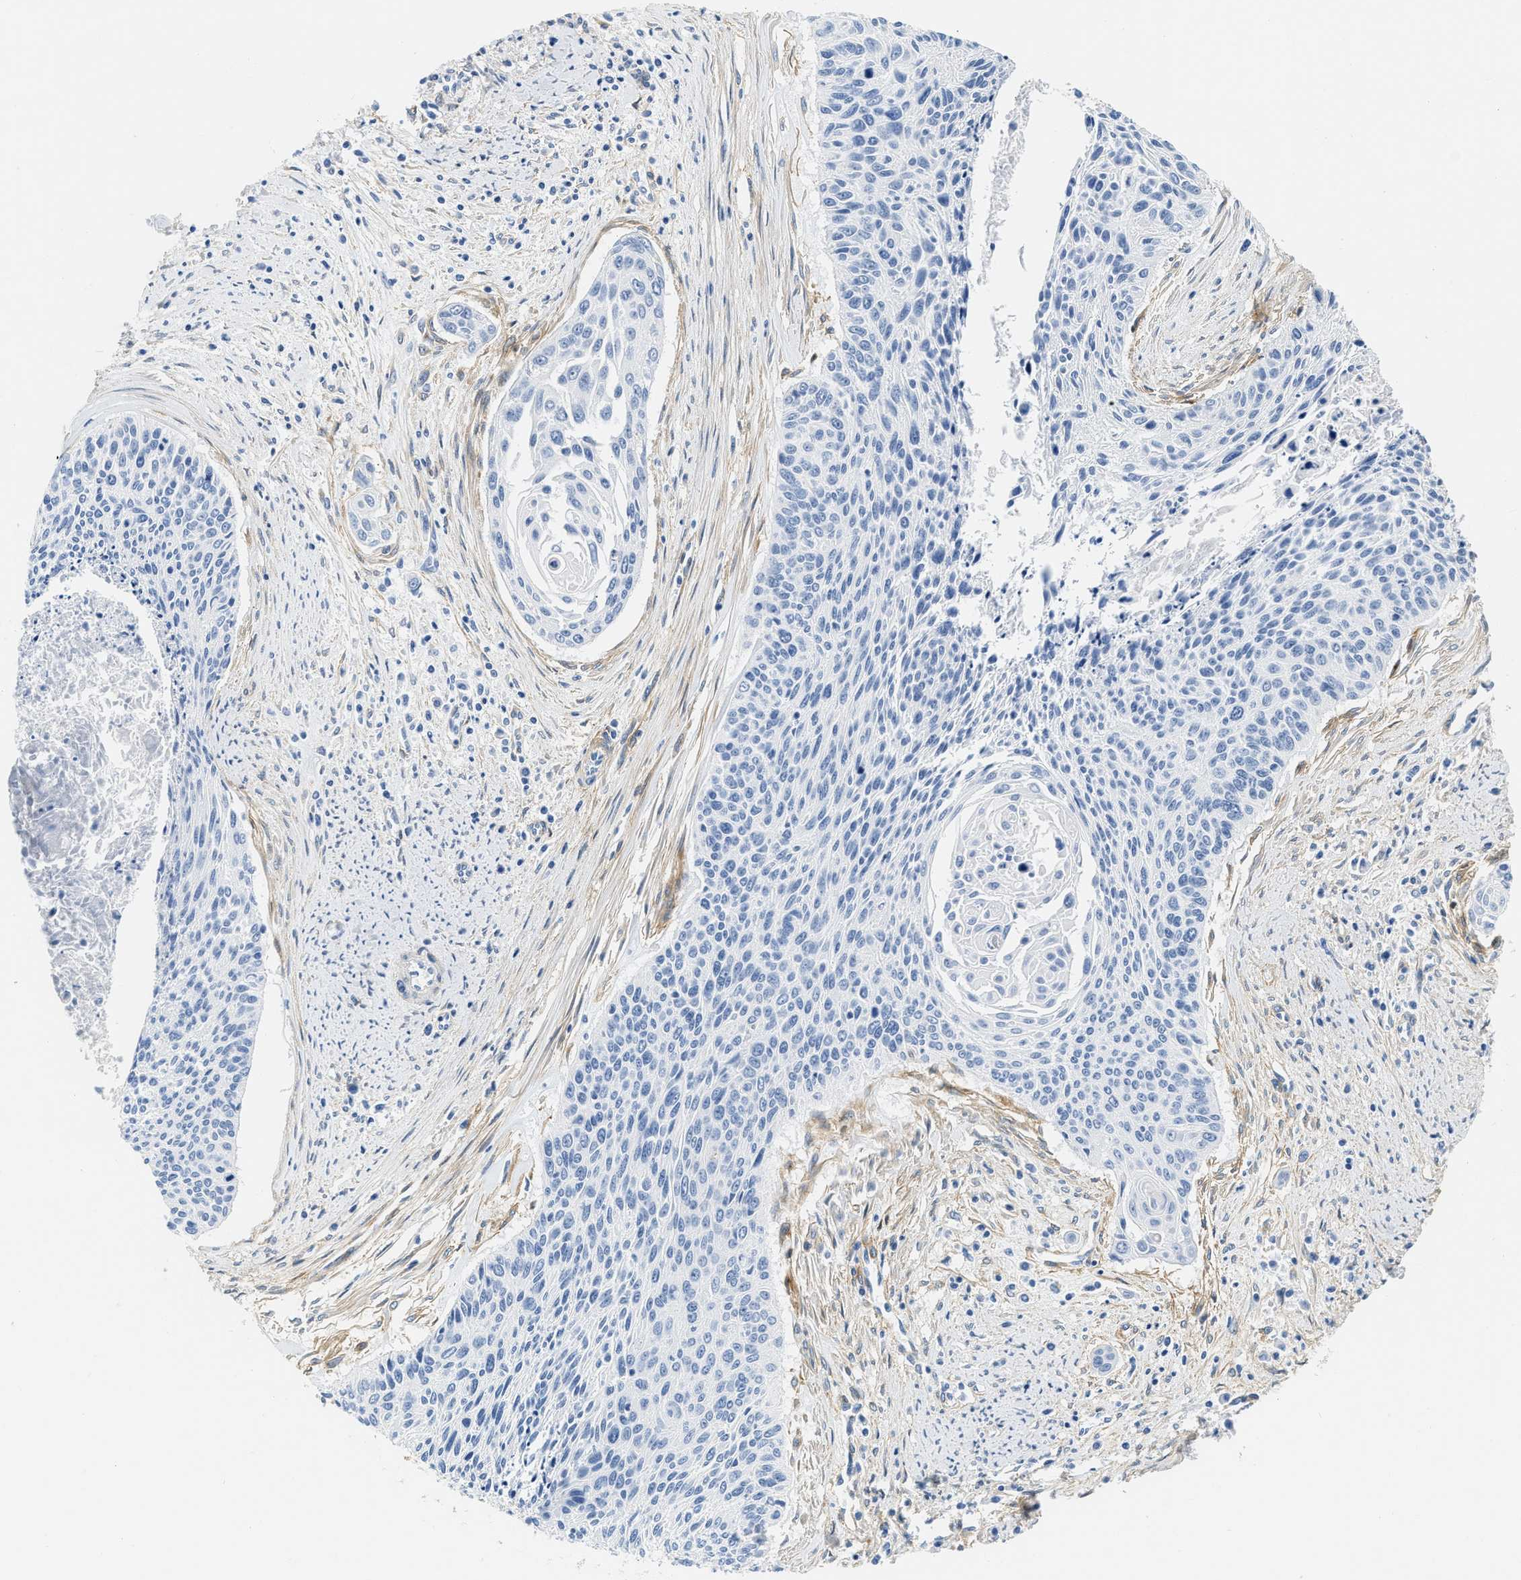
{"staining": {"intensity": "negative", "quantity": "none", "location": "none"}, "tissue": "cervical cancer", "cell_type": "Tumor cells", "image_type": "cancer", "snomed": [{"axis": "morphology", "description": "Squamous cell carcinoma, NOS"}, {"axis": "topography", "description": "Cervix"}], "caption": "Tumor cells show no significant positivity in cervical cancer (squamous cell carcinoma).", "gene": "PDGFRB", "patient": {"sex": "female", "age": 55}}